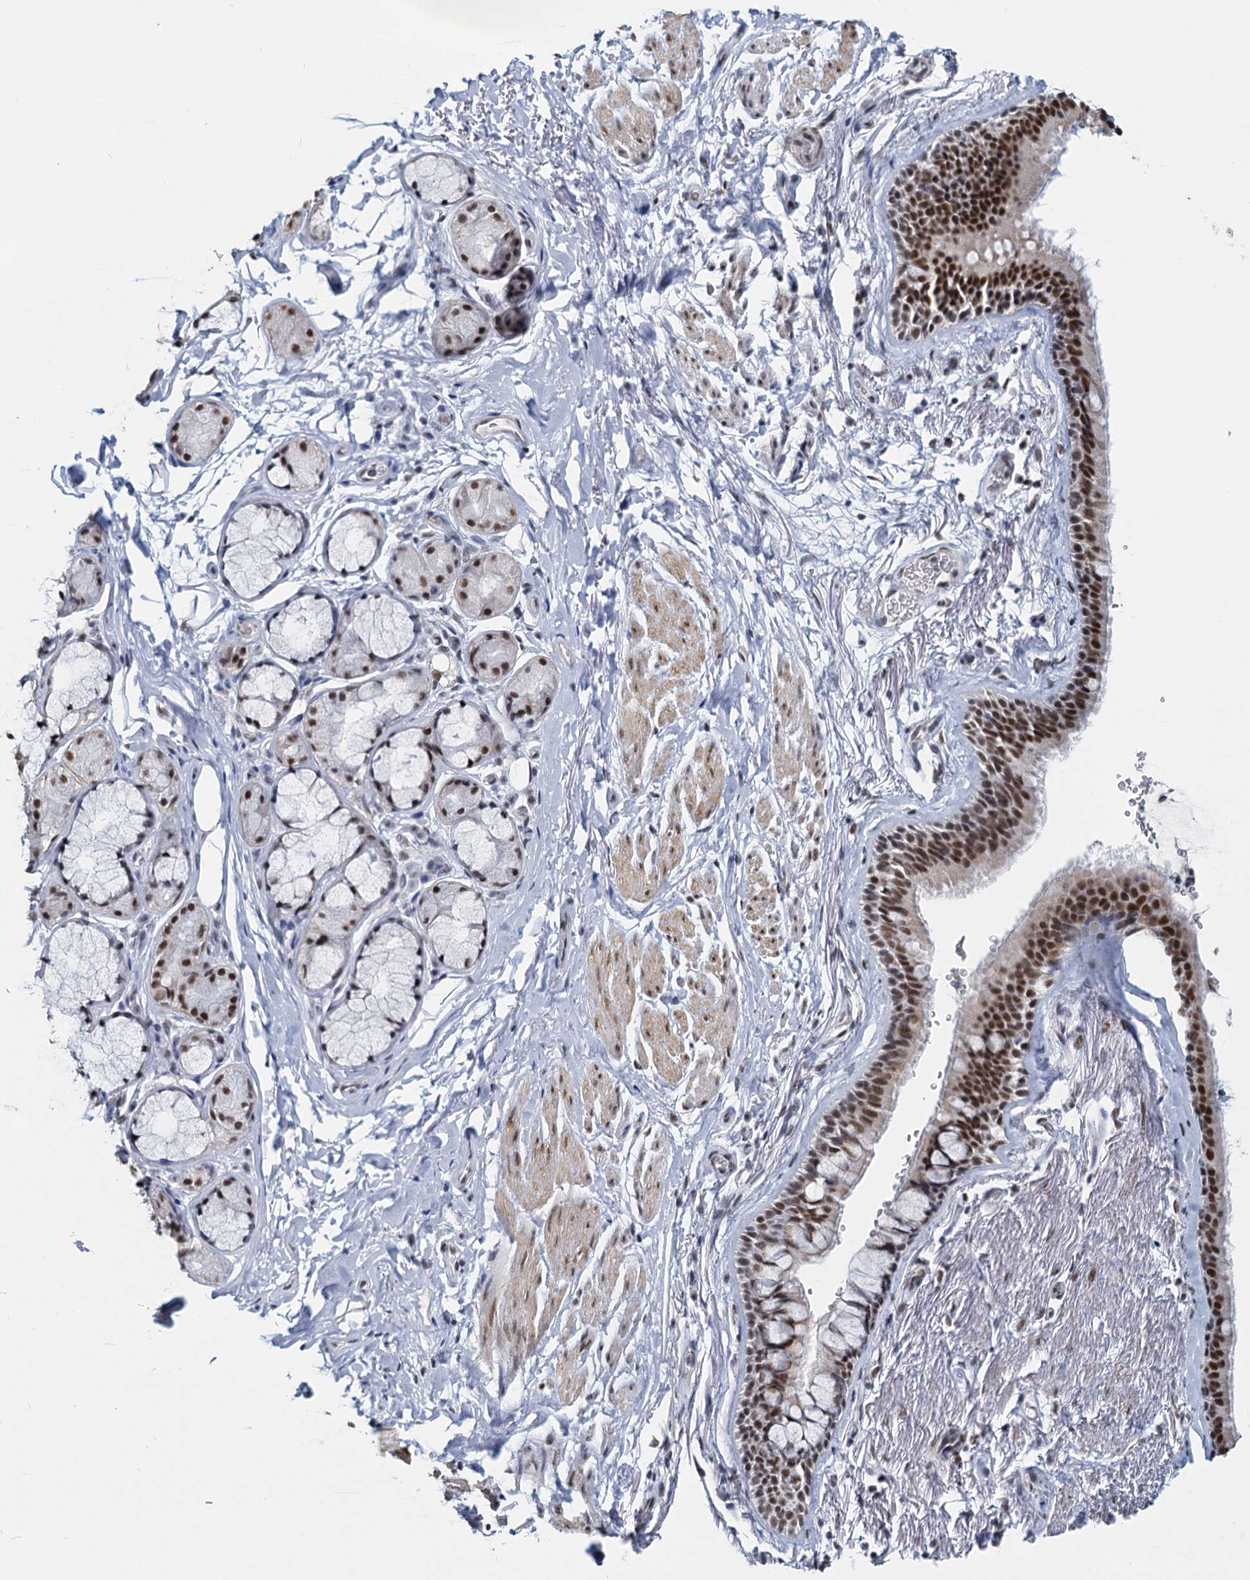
{"staining": {"intensity": "moderate", "quantity": ">75%", "location": "nuclear"}, "tissue": "bronchus", "cell_type": "Respiratory epithelial cells", "image_type": "normal", "snomed": [{"axis": "morphology", "description": "Normal tissue, NOS"}, {"axis": "topography", "description": "Cartilage tissue"}], "caption": "Immunohistochemical staining of benign human bronchus reveals medium levels of moderate nuclear expression in about >75% of respiratory epithelial cells.", "gene": "METTL14", "patient": {"sex": "male", "age": 63}}